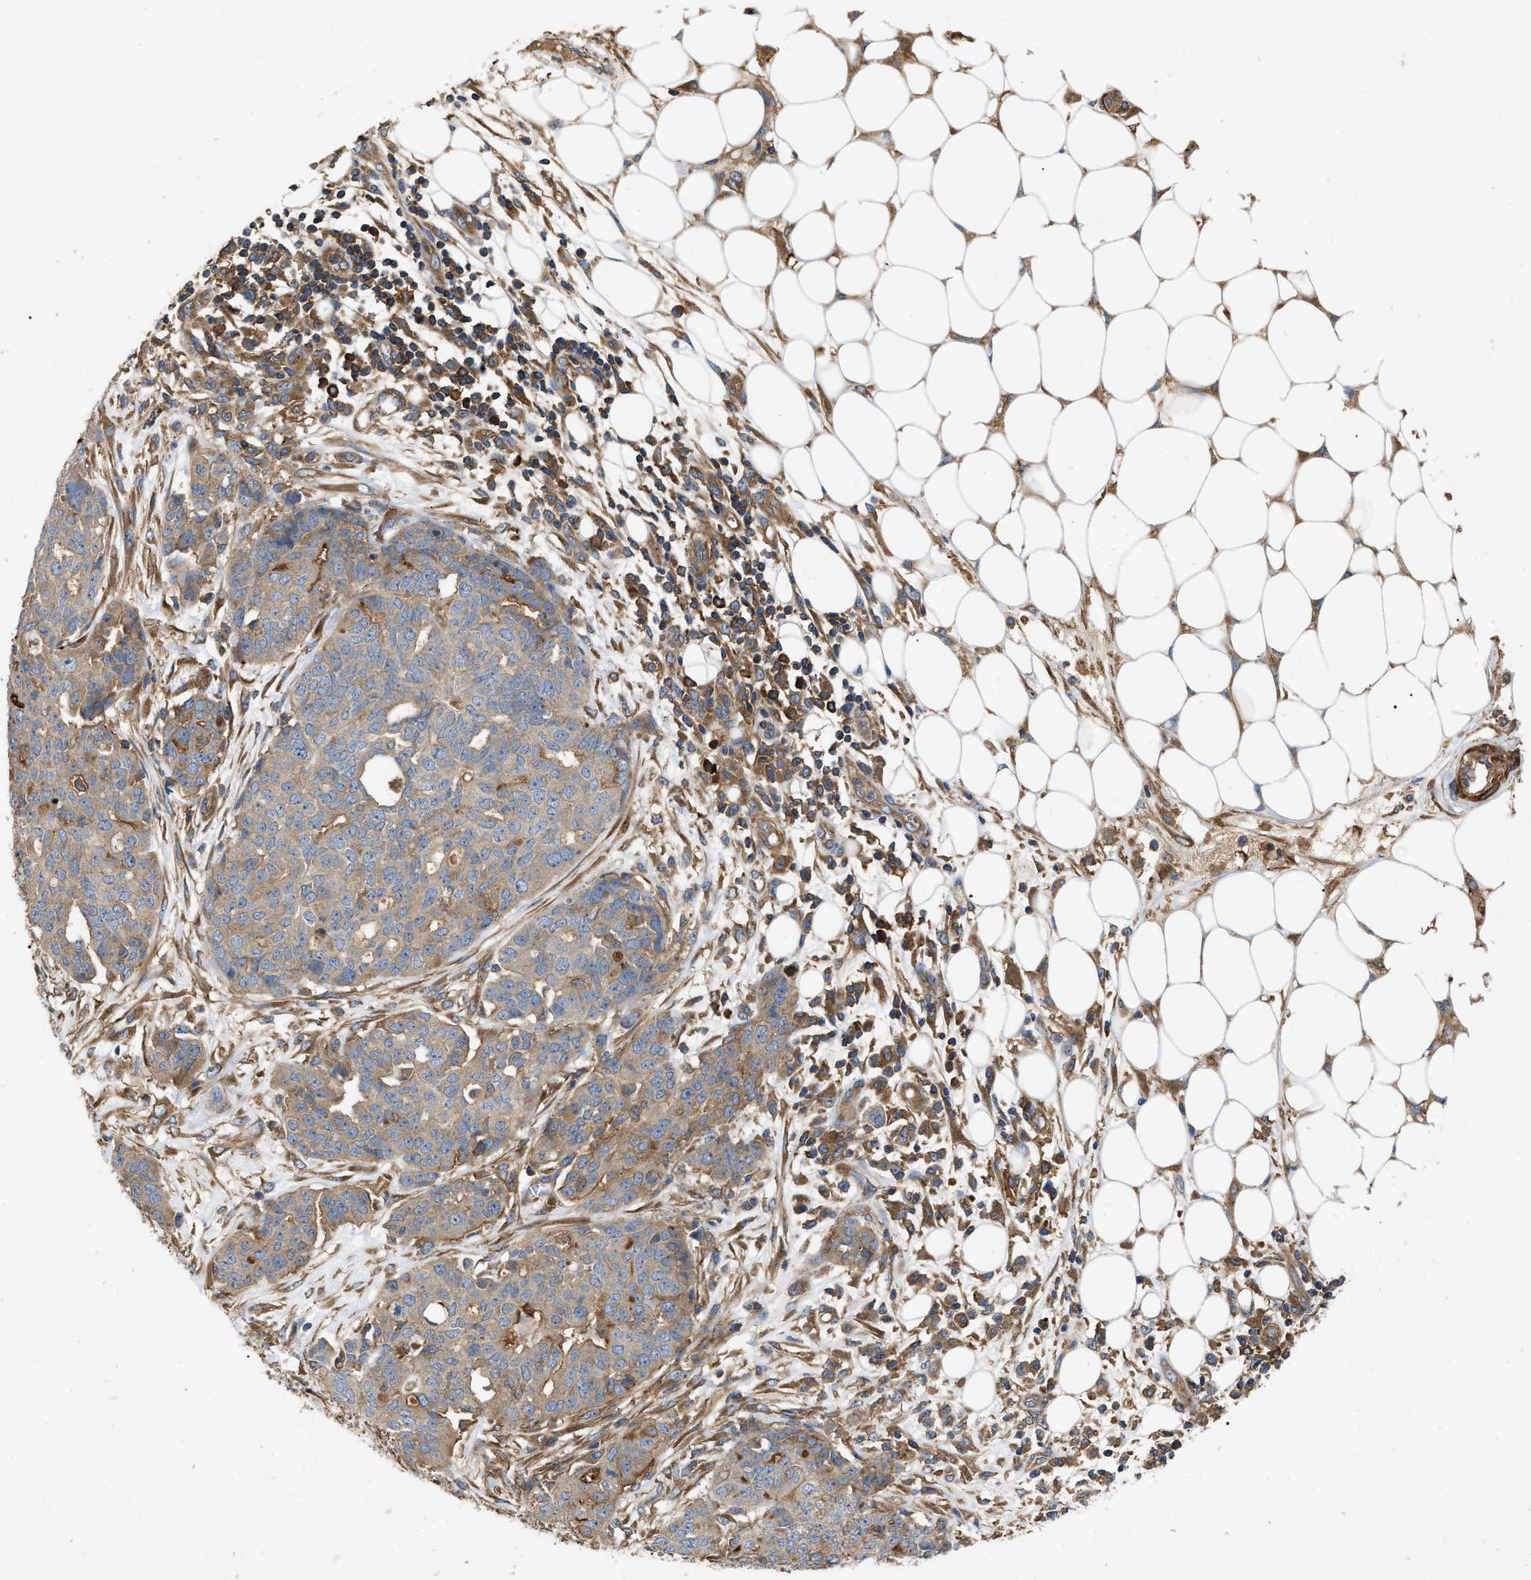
{"staining": {"intensity": "weak", "quantity": ">75%", "location": "cytoplasmic/membranous"}, "tissue": "ovarian cancer", "cell_type": "Tumor cells", "image_type": "cancer", "snomed": [{"axis": "morphology", "description": "Cystadenocarcinoma, serous, NOS"}, {"axis": "topography", "description": "Soft tissue"}, {"axis": "topography", "description": "Ovary"}], "caption": "Protein analysis of ovarian cancer tissue exhibits weak cytoplasmic/membranous positivity in about >75% of tumor cells.", "gene": "RABEP1", "patient": {"sex": "female", "age": 57}}